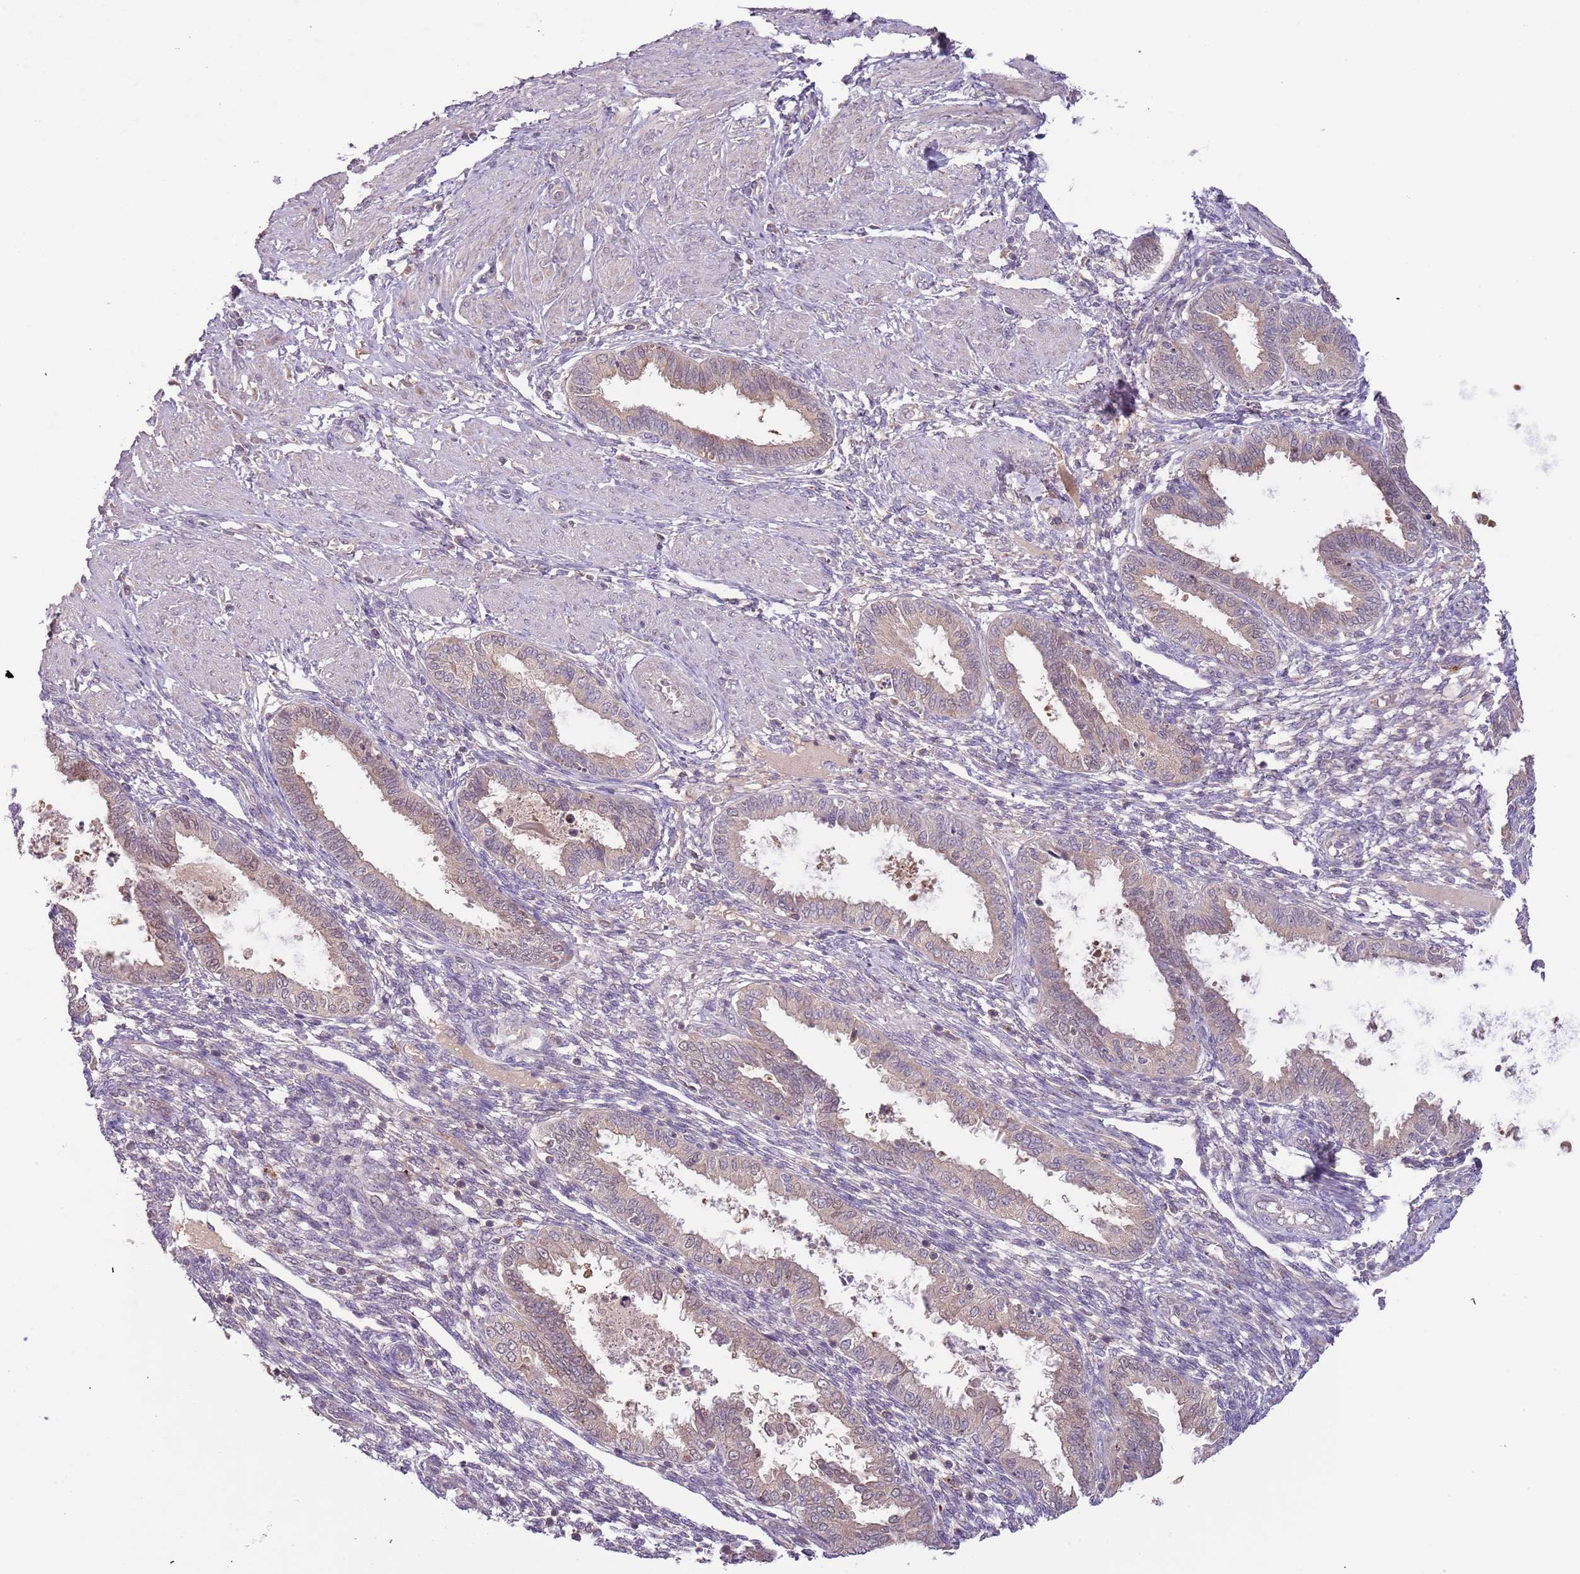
{"staining": {"intensity": "negative", "quantity": "none", "location": "none"}, "tissue": "endometrium", "cell_type": "Cells in endometrial stroma", "image_type": "normal", "snomed": [{"axis": "morphology", "description": "Normal tissue, NOS"}, {"axis": "topography", "description": "Endometrium"}], "caption": "IHC image of unremarkable endometrium stained for a protein (brown), which displays no staining in cells in endometrial stroma. (Brightfield microscopy of DAB immunohistochemistry at high magnification).", "gene": "FECH", "patient": {"sex": "female", "age": 33}}